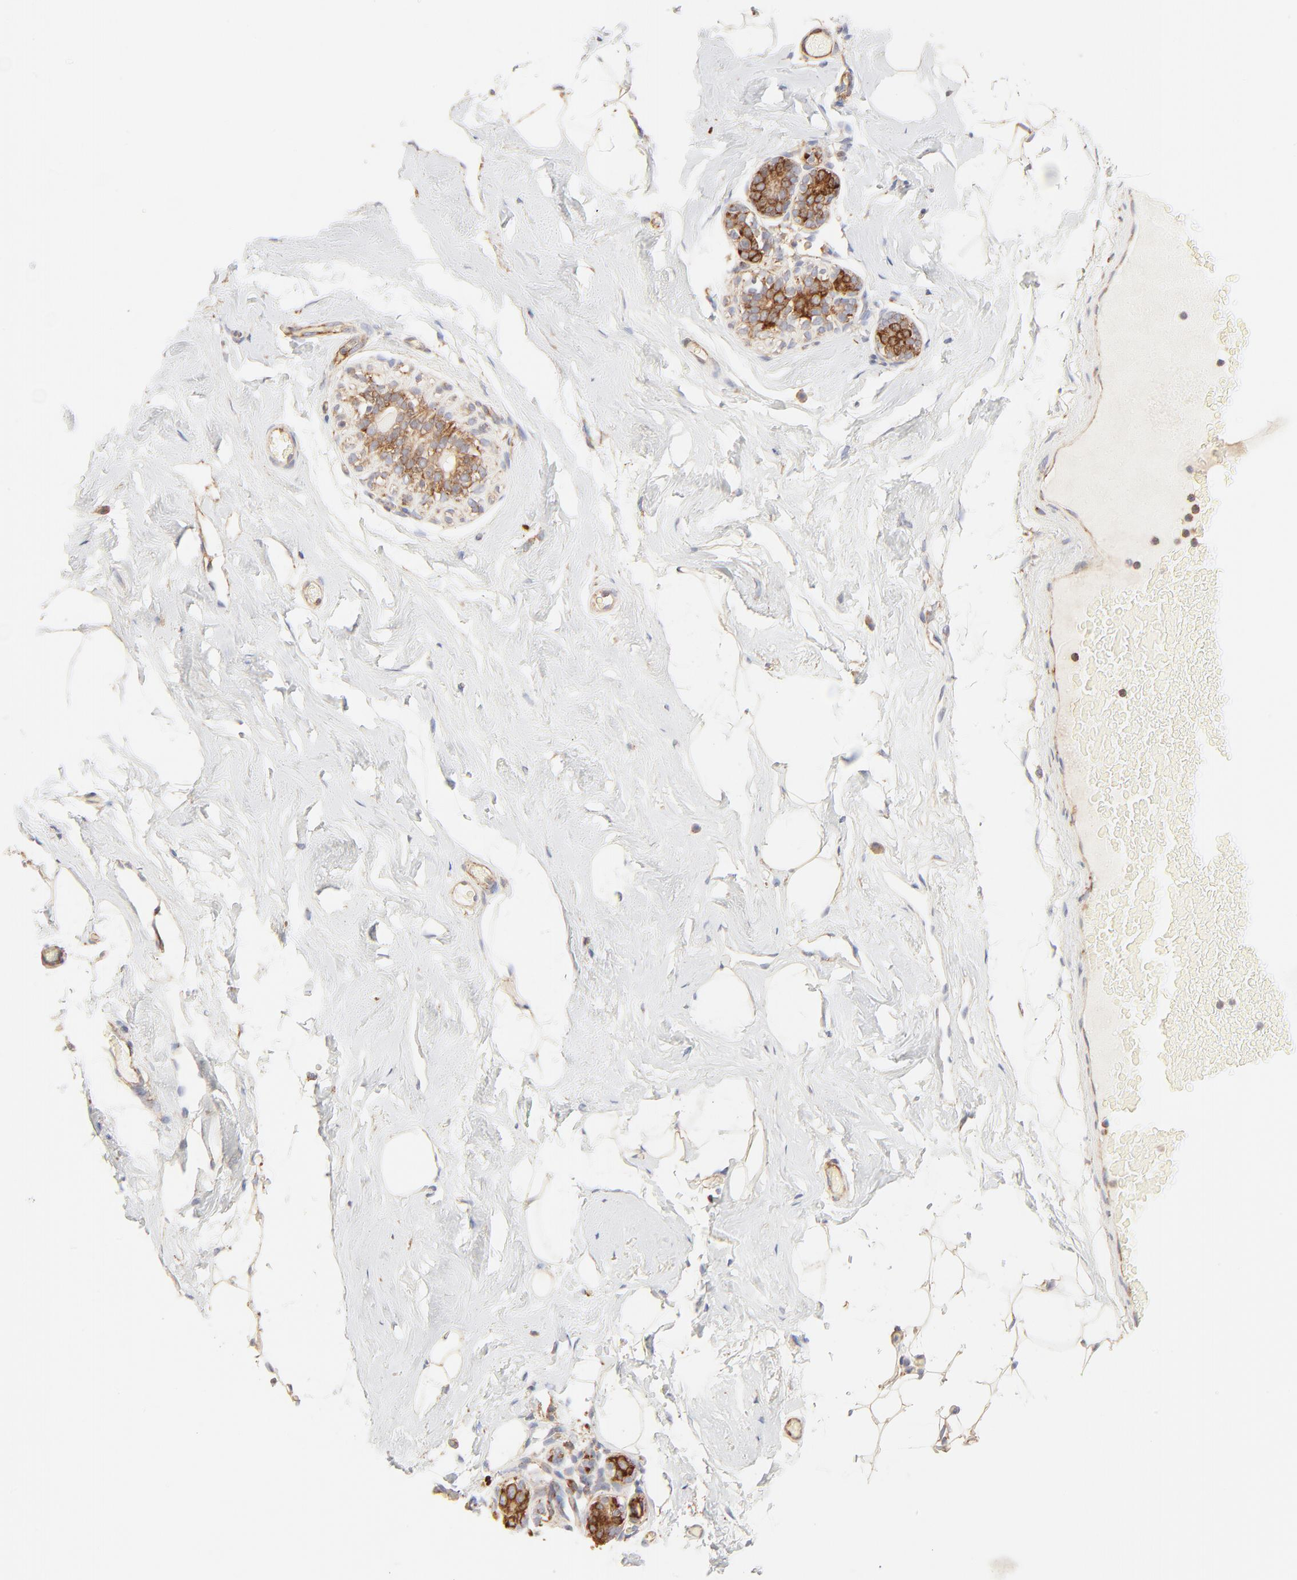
{"staining": {"intensity": "moderate", "quantity": "25%-75%", "location": "cytoplasmic/membranous"}, "tissue": "breast", "cell_type": "Adipocytes", "image_type": "normal", "snomed": [{"axis": "morphology", "description": "Normal tissue, NOS"}, {"axis": "topography", "description": "Breast"}, {"axis": "topography", "description": "Soft tissue"}], "caption": "The micrograph demonstrates immunohistochemical staining of benign breast. There is moderate cytoplasmic/membranous staining is present in about 25%-75% of adipocytes.", "gene": "RPS20", "patient": {"sex": "female", "age": 75}}